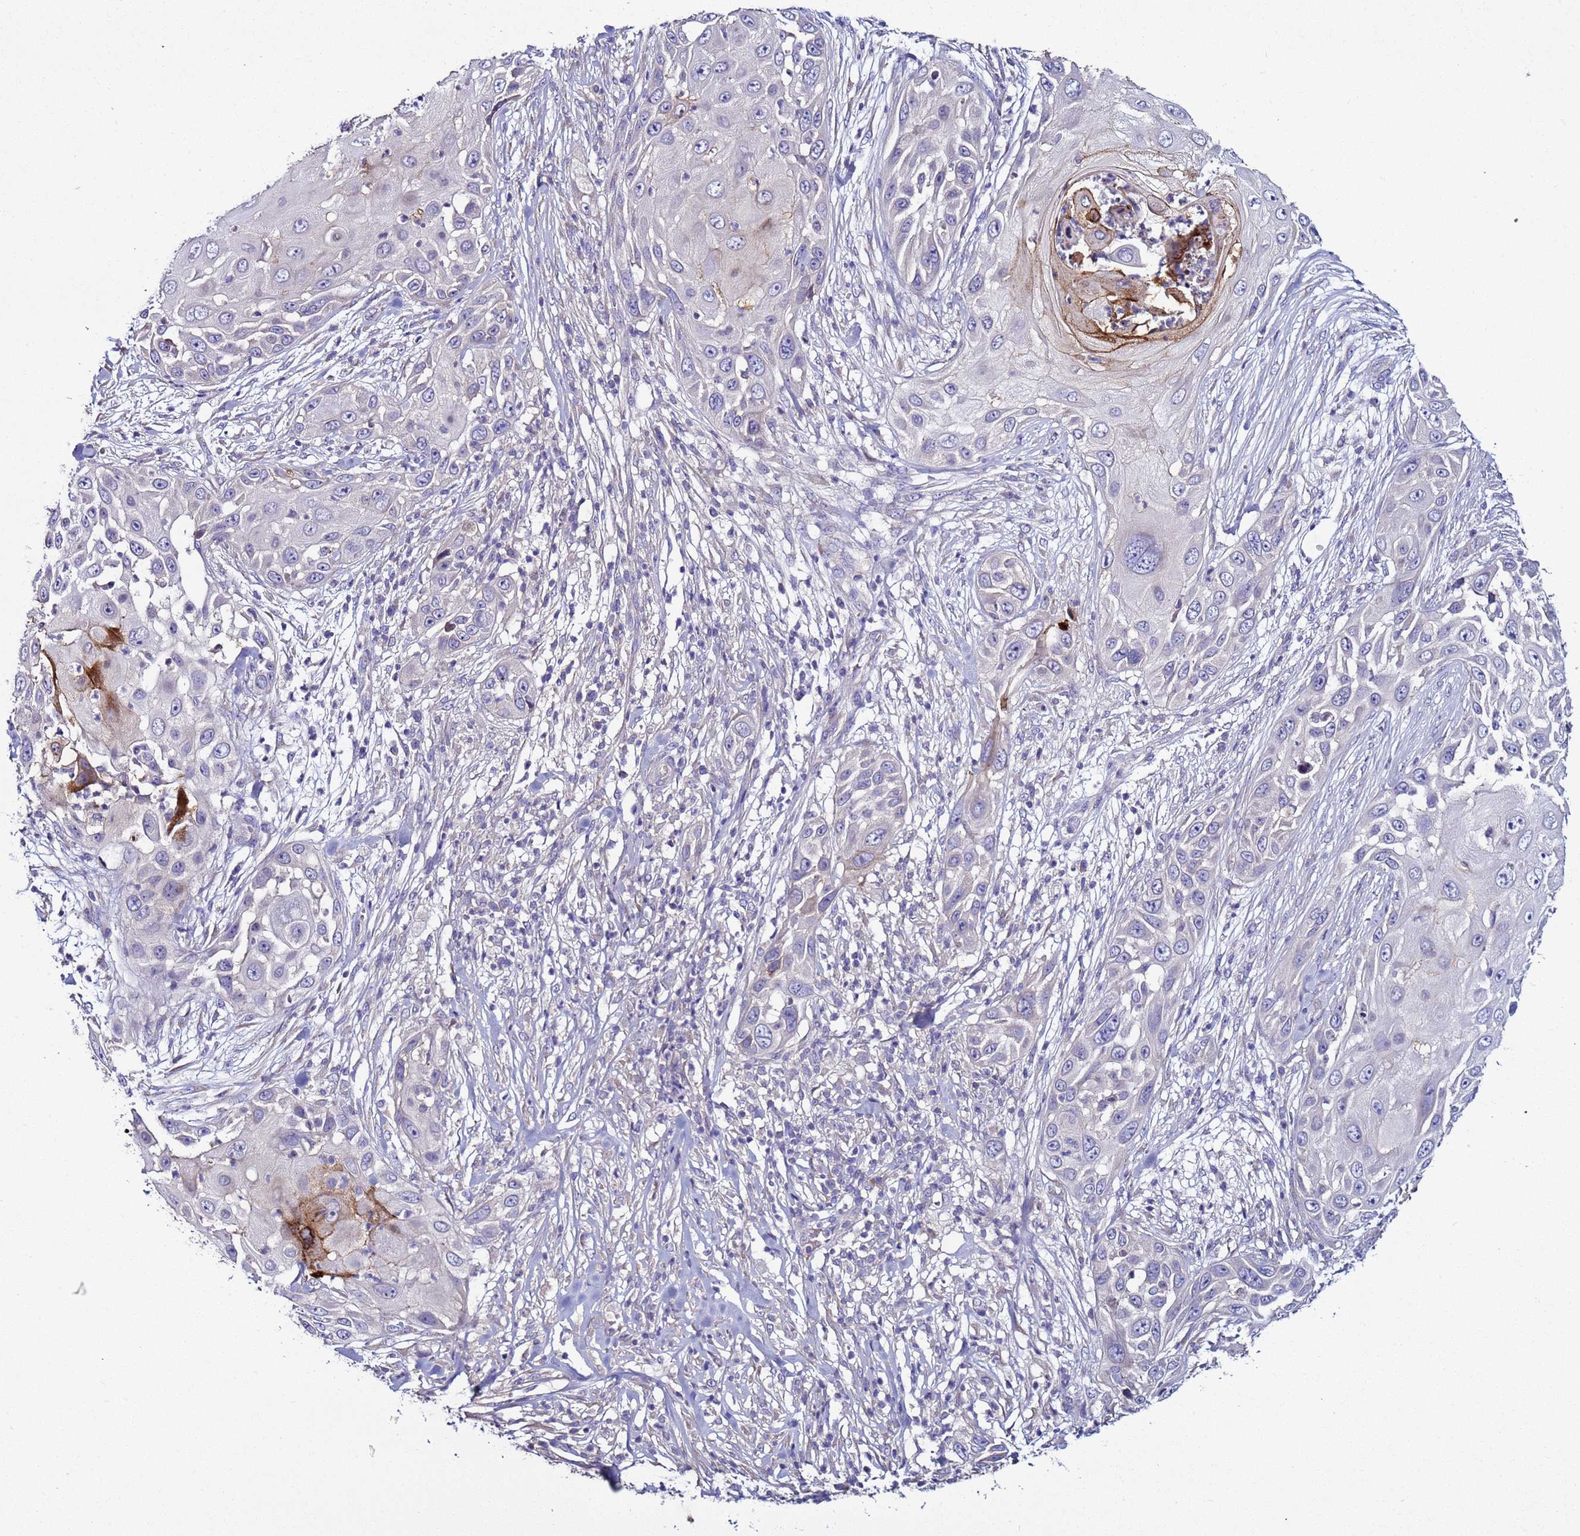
{"staining": {"intensity": "negative", "quantity": "none", "location": "none"}, "tissue": "skin cancer", "cell_type": "Tumor cells", "image_type": "cancer", "snomed": [{"axis": "morphology", "description": "Squamous cell carcinoma, NOS"}, {"axis": "topography", "description": "Skin"}], "caption": "Tumor cells show no significant protein expression in squamous cell carcinoma (skin).", "gene": "RABL2B", "patient": {"sex": "female", "age": 44}}